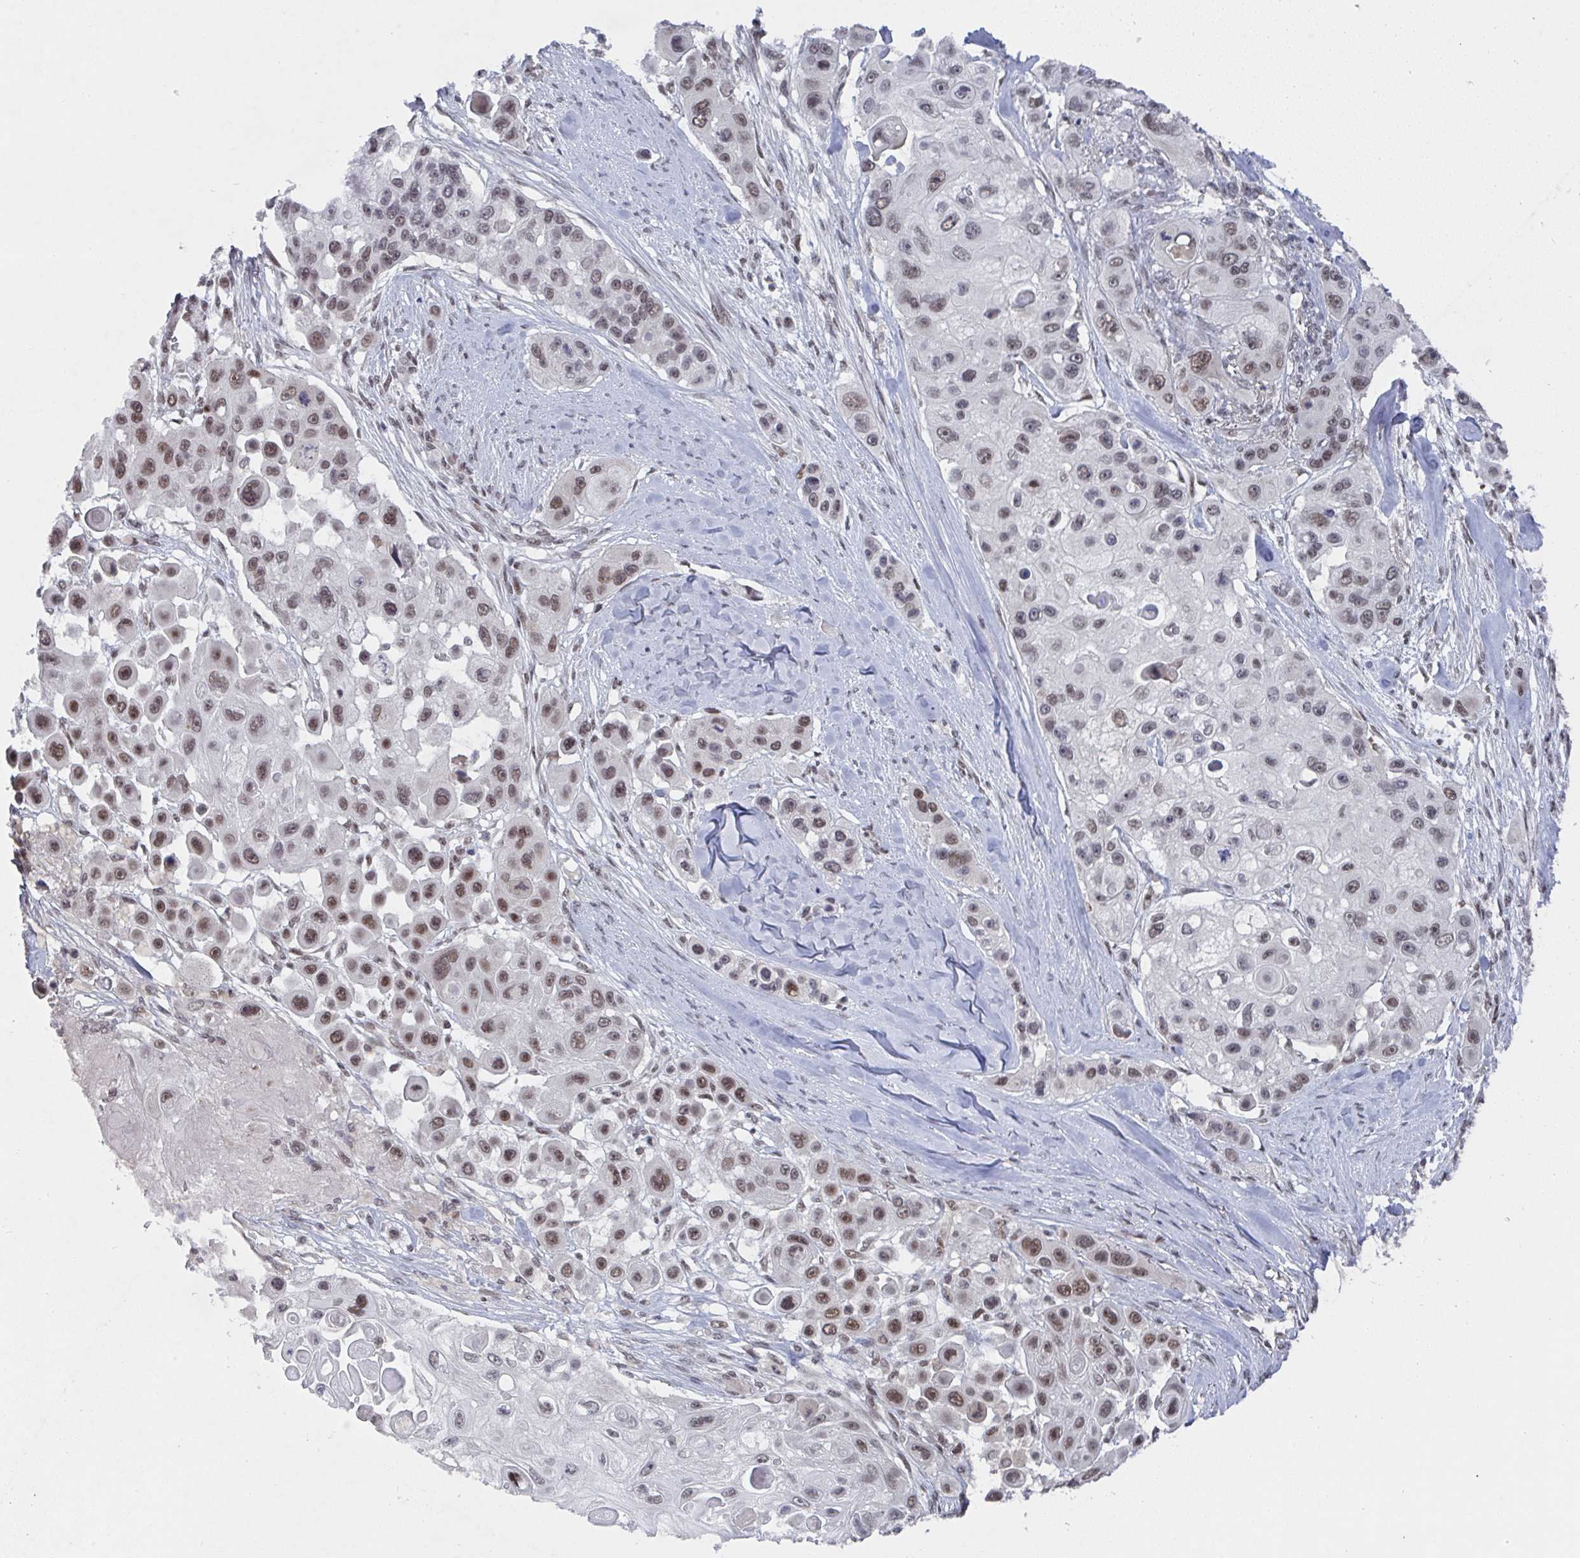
{"staining": {"intensity": "moderate", "quantity": ">75%", "location": "nuclear"}, "tissue": "skin cancer", "cell_type": "Tumor cells", "image_type": "cancer", "snomed": [{"axis": "morphology", "description": "Squamous cell carcinoma, NOS"}, {"axis": "topography", "description": "Skin"}], "caption": "Immunohistochemistry (IHC) of human skin squamous cell carcinoma reveals medium levels of moderate nuclear staining in about >75% of tumor cells. Using DAB (brown) and hematoxylin (blue) stains, captured at high magnification using brightfield microscopy.", "gene": "JMJD1C", "patient": {"sex": "male", "age": 67}}